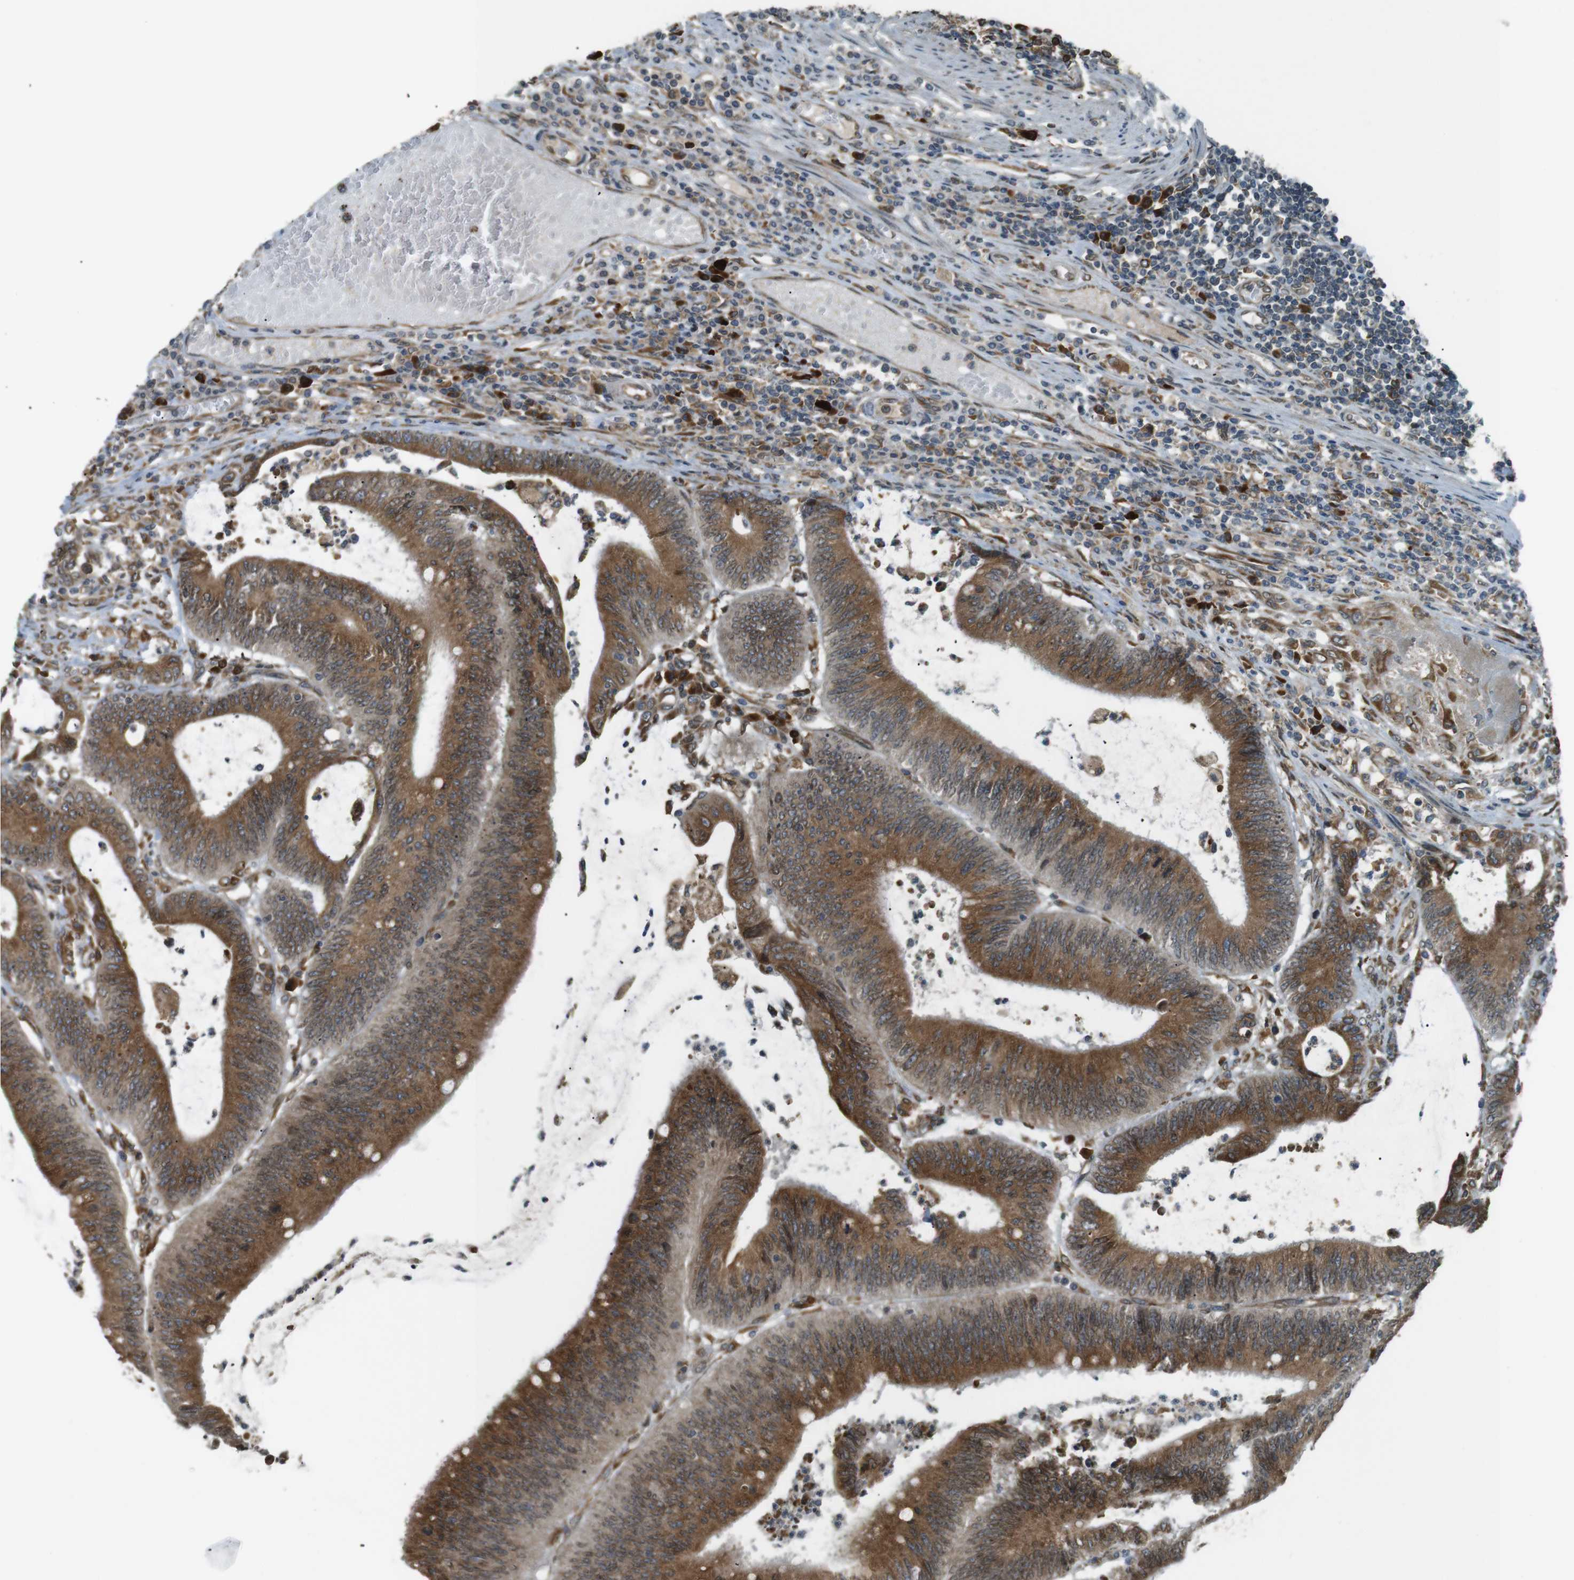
{"staining": {"intensity": "moderate", "quantity": ">75%", "location": "cytoplasmic/membranous"}, "tissue": "colorectal cancer", "cell_type": "Tumor cells", "image_type": "cancer", "snomed": [{"axis": "morphology", "description": "Adenocarcinoma, NOS"}, {"axis": "topography", "description": "Rectum"}], "caption": "A brown stain shows moderate cytoplasmic/membranous positivity of a protein in human colorectal adenocarcinoma tumor cells.", "gene": "TMED4", "patient": {"sex": "female", "age": 66}}